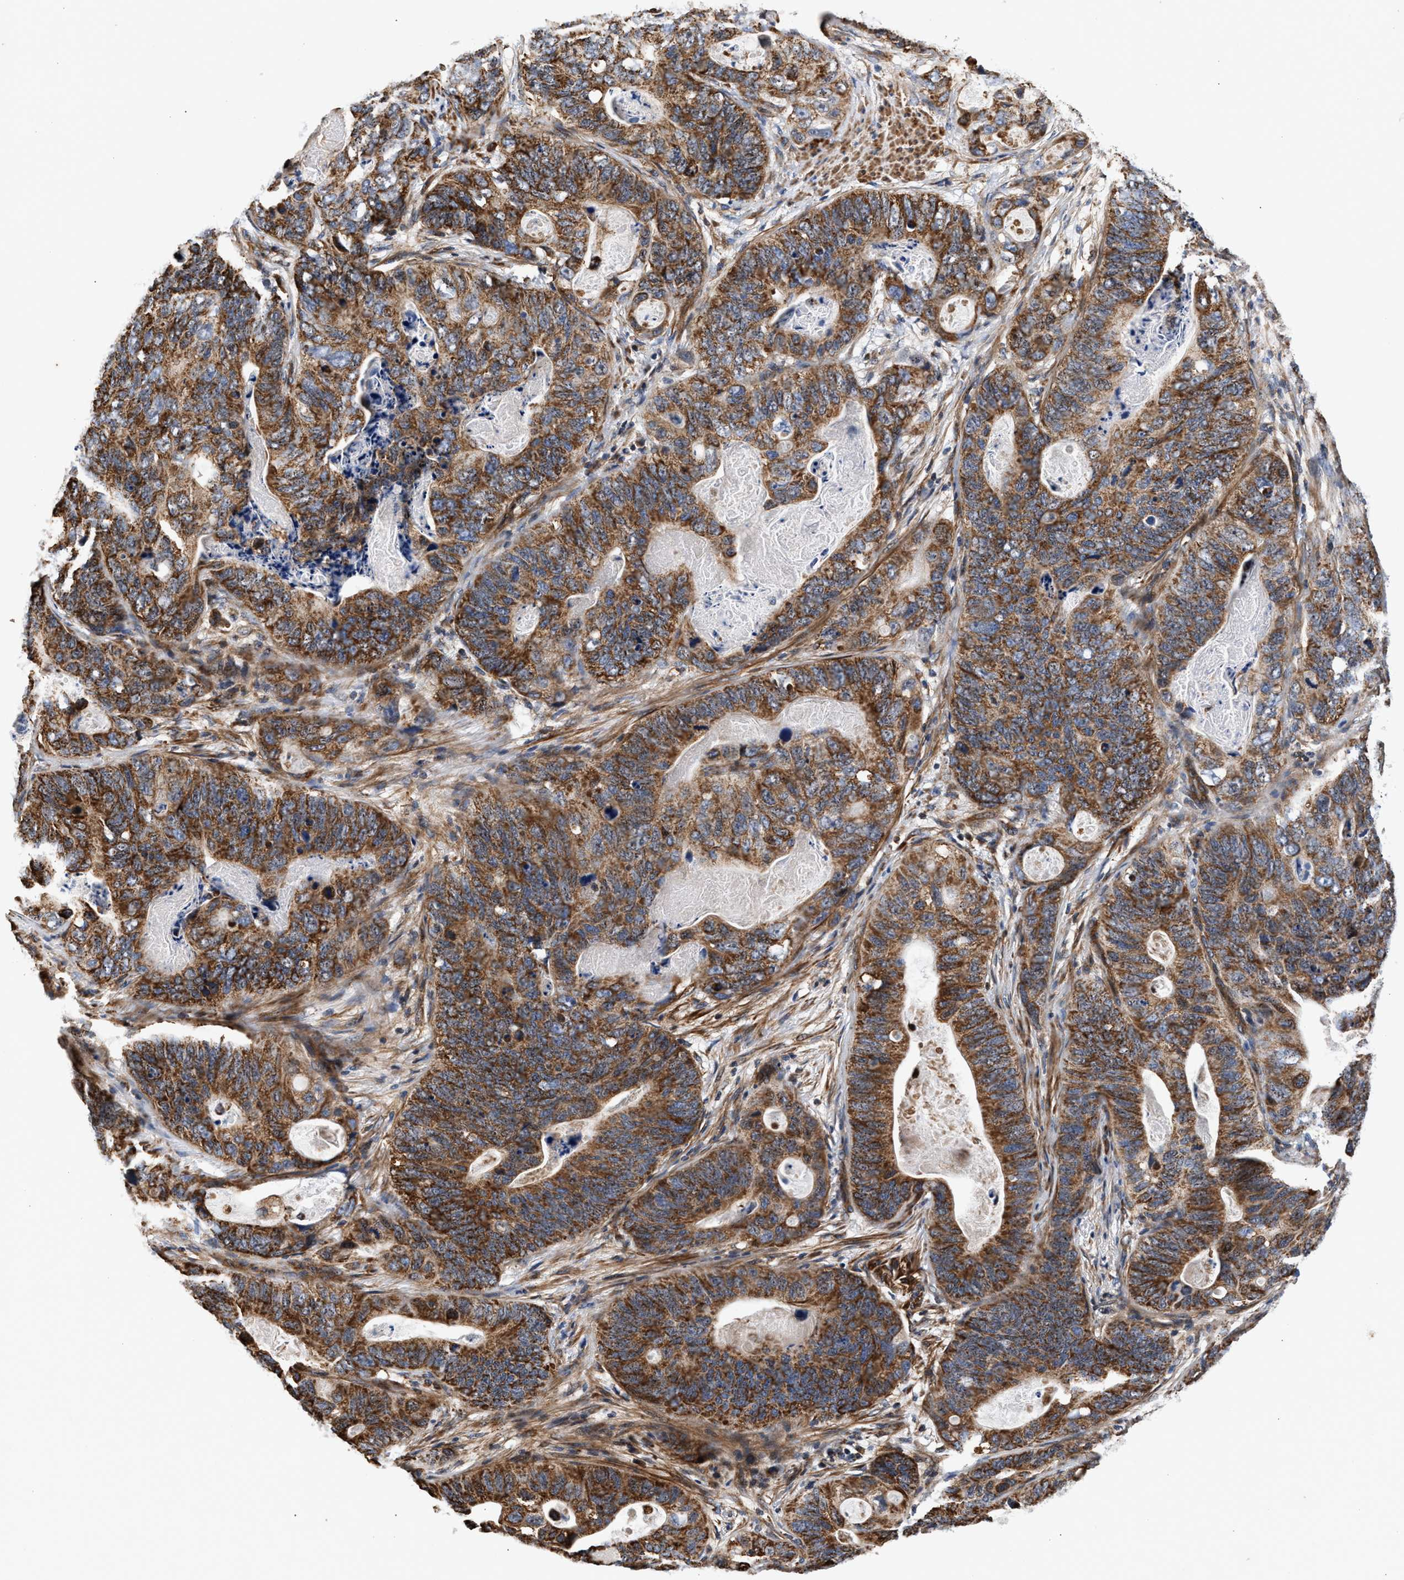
{"staining": {"intensity": "moderate", "quantity": ">75%", "location": "cytoplasmic/membranous"}, "tissue": "stomach cancer", "cell_type": "Tumor cells", "image_type": "cancer", "snomed": [{"axis": "morphology", "description": "Adenocarcinoma, NOS"}, {"axis": "topography", "description": "Stomach"}], "caption": "IHC (DAB (3,3'-diaminobenzidine)) staining of stomach adenocarcinoma exhibits moderate cytoplasmic/membranous protein expression in about >75% of tumor cells. The protein is shown in brown color, while the nuclei are stained blue.", "gene": "SGK1", "patient": {"sex": "female", "age": 89}}